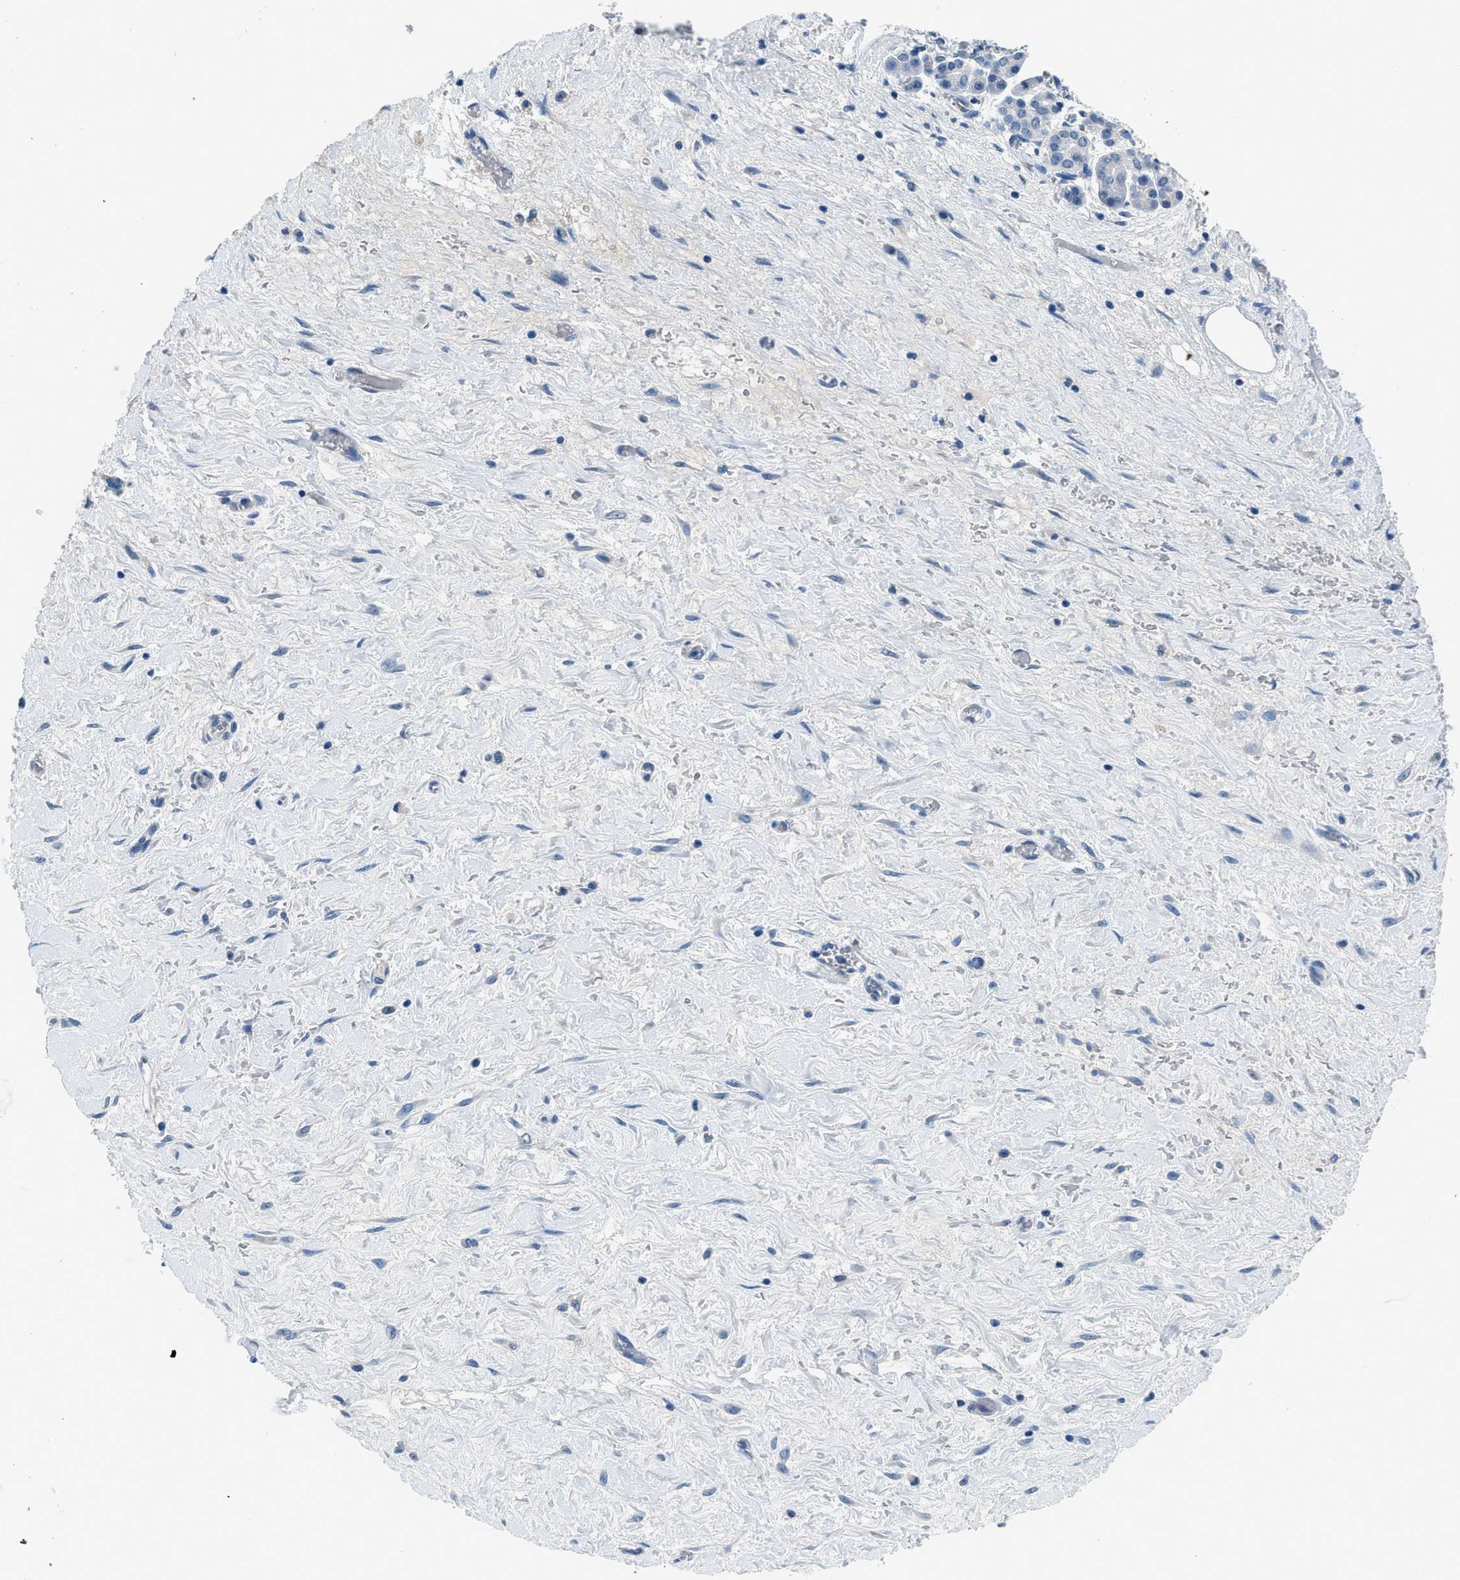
{"staining": {"intensity": "negative", "quantity": "none", "location": "none"}, "tissue": "pancreatic cancer", "cell_type": "Tumor cells", "image_type": "cancer", "snomed": [{"axis": "morphology", "description": "Adenocarcinoma, NOS"}, {"axis": "topography", "description": "Pancreas"}], "caption": "A photomicrograph of pancreatic cancer (adenocarcinoma) stained for a protein reveals no brown staining in tumor cells. (DAB (3,3'-diaminobenzidine) immunohistochemistry, high magnification).", "gene": "GJA3", "patient": {"sex": "female", "age": 70}}